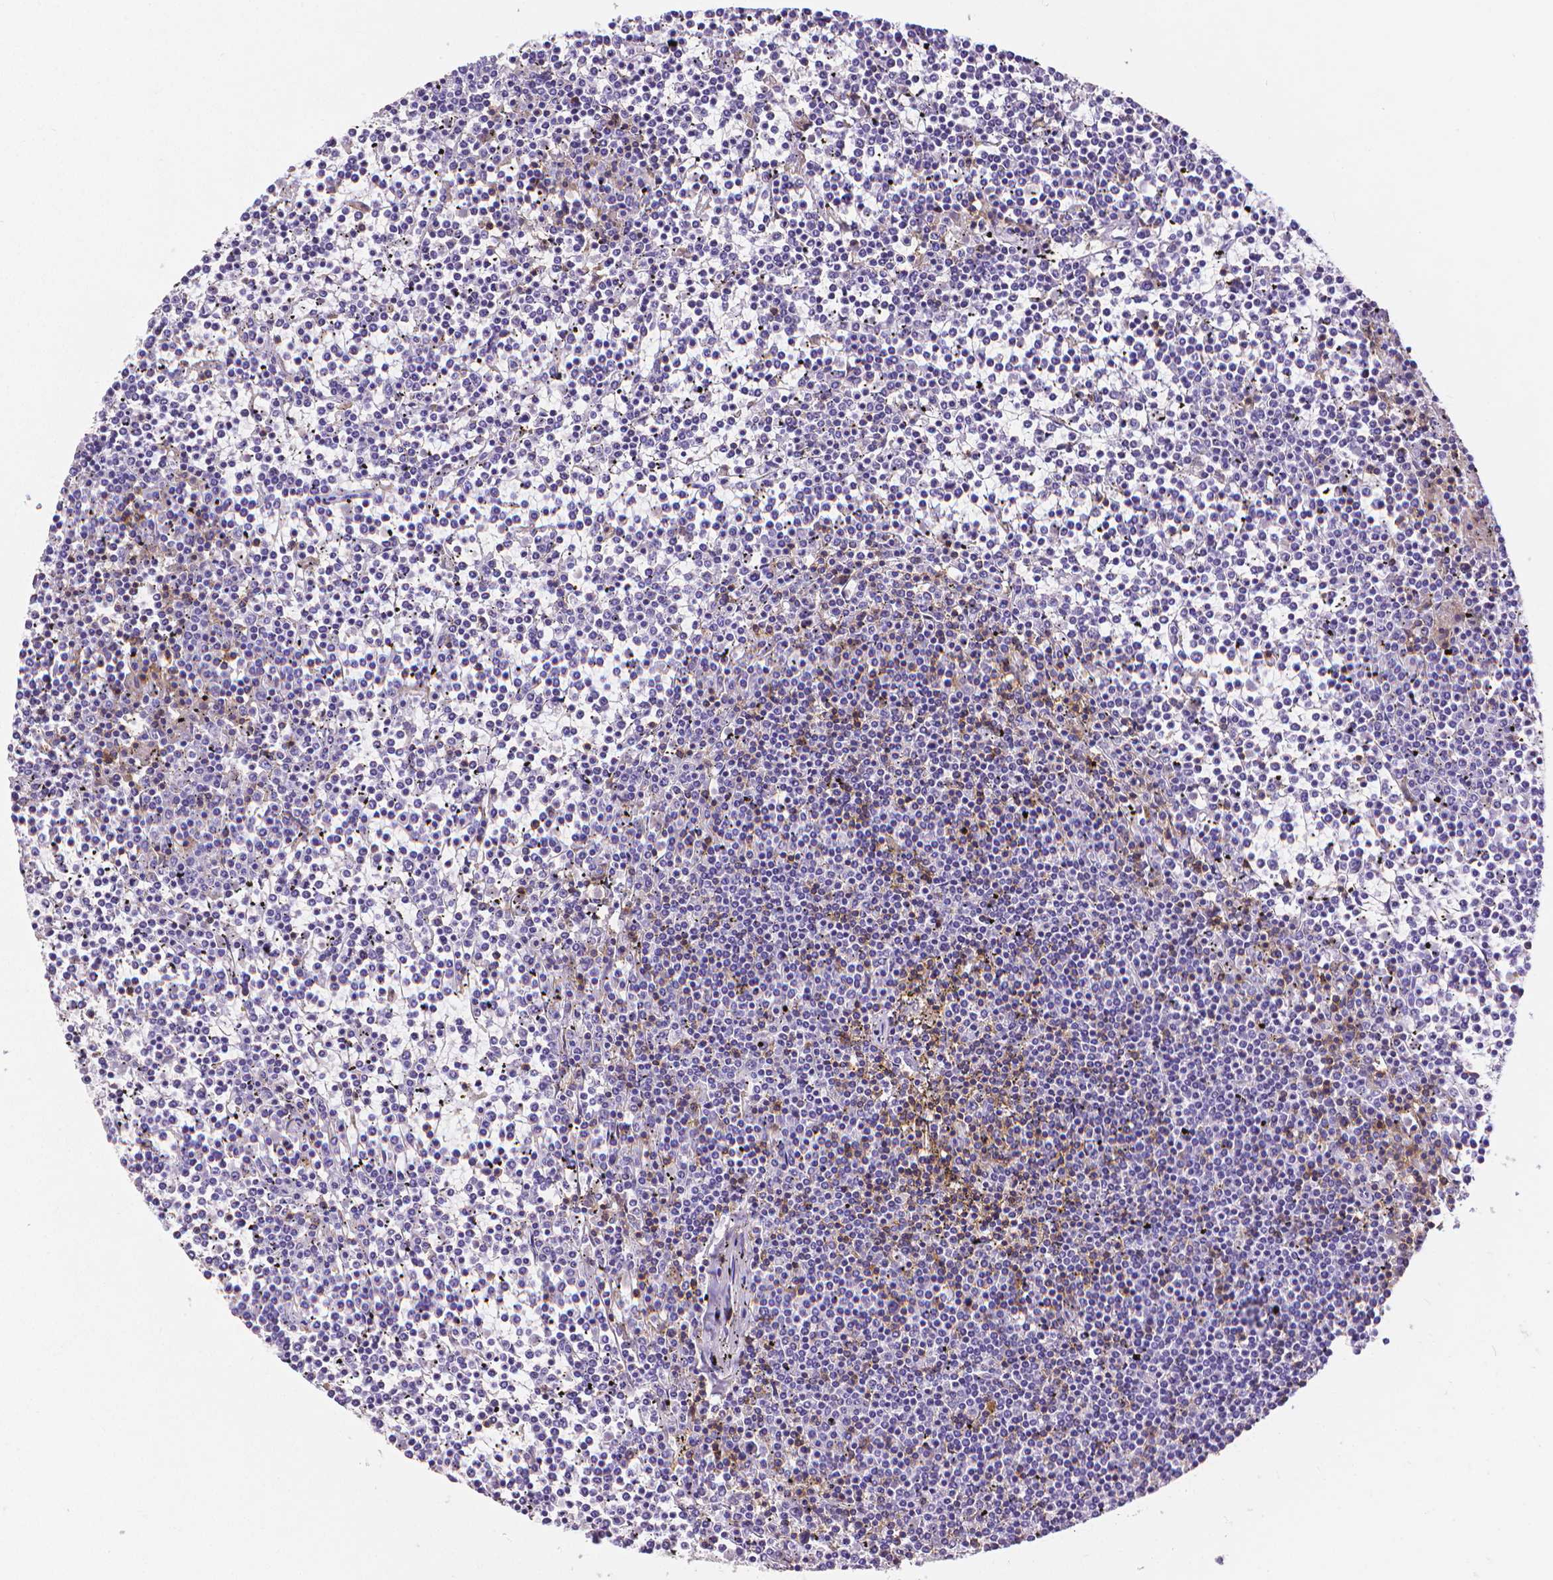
{"staining": {"intensity": "negative", "quantity": "none", "location": "none"}, "tissue": "lymphoma", "cell_type": "Tumor cells", "image_type": "cancer", "snomed": [{"axis": "morphology", "description": "Malignant lymphoma, non-Hodgkin's type, Low grade"}, {"axis": "topography", "description": "Spleen"}], "caption": "Low-grade malignant lymphoma, non-Hodgkin's type was stained to show a protein in brown. There is no significant staining in tumor cells. (DAB (3,3'-diaminobenzidine) IHC with hematoxylin counter stain).", "gene": "CD4", "patient": {"sex": "female", "age": 19}}